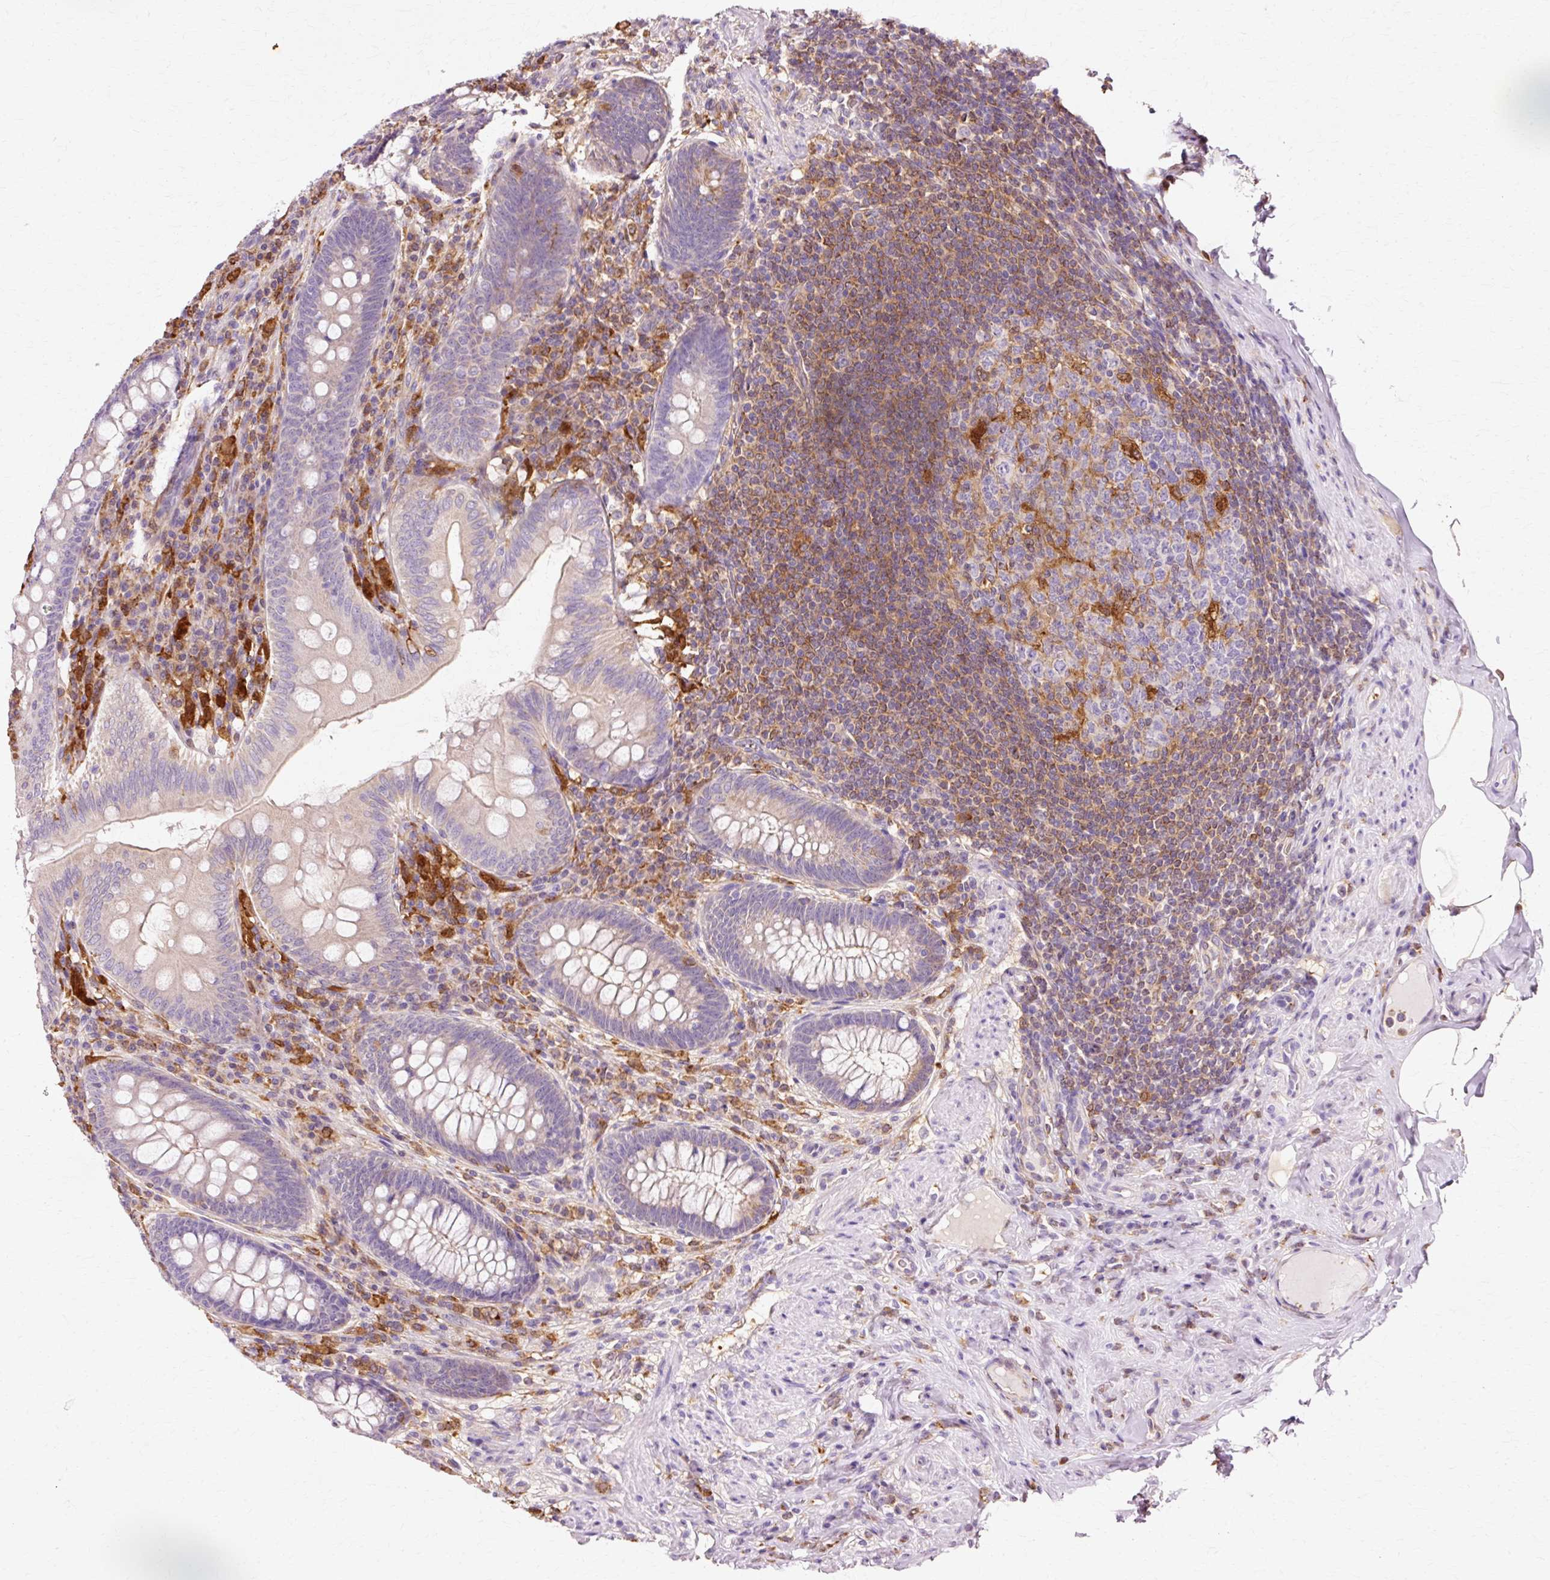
{"staining": {"intensity": "weak", "quantity": "<25%", "location": "cytoplasmic/membranous"}, "tissue": "appendix", "cell_type": "Glandular cells", "image_type": "normal", "snomed": [{"axis": "morphology", "description": "Normal tissue, NOS"}, {"axis": "topography", "description": "Appendix"}], "caption": "IHC of normal human appendix displays no staining in glandular cells.", "gene": "GPX1", "patient": {"sex": "male", "age": 71}}